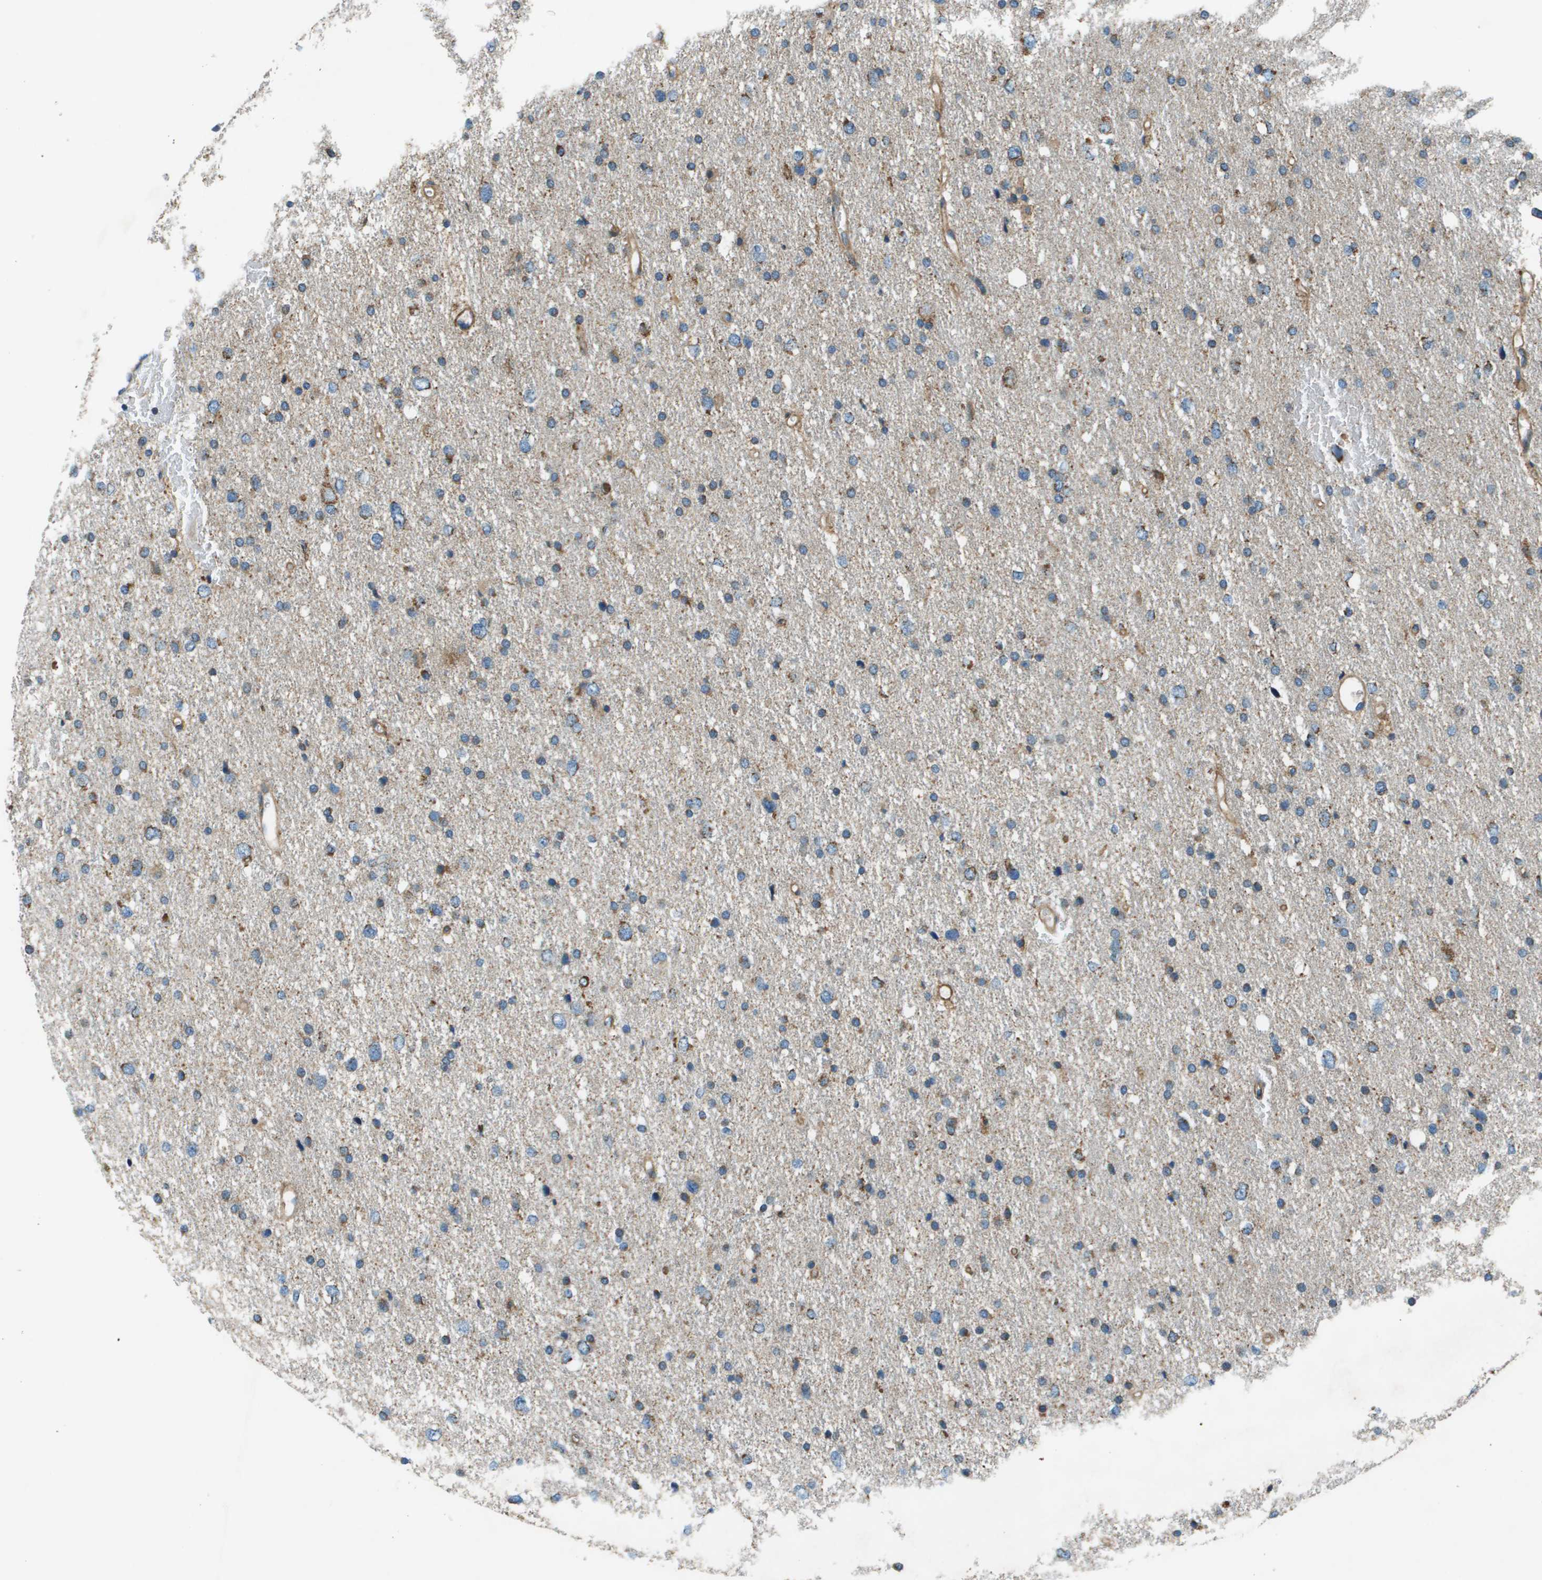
{"staining": {"intensity": "moderate", "quantity": "25%-75%", "location": "cytoplasmic/membranous"}, "tissue": "glioma", "cell_type": "Tumor cells", "image_type": "cancer", "snomed": [{"axis": "morphology", "description": "Glioma, malignant, Low grade"}, {"axis": "topography", "description": "Brain"}], "caption": "Moderate cytoplasmic/membranous positivity is identified in about 25%-75% of tumor cells in glioma.", "gene": "TMEM51", "patient": {"sex": "female", "age": 37}}